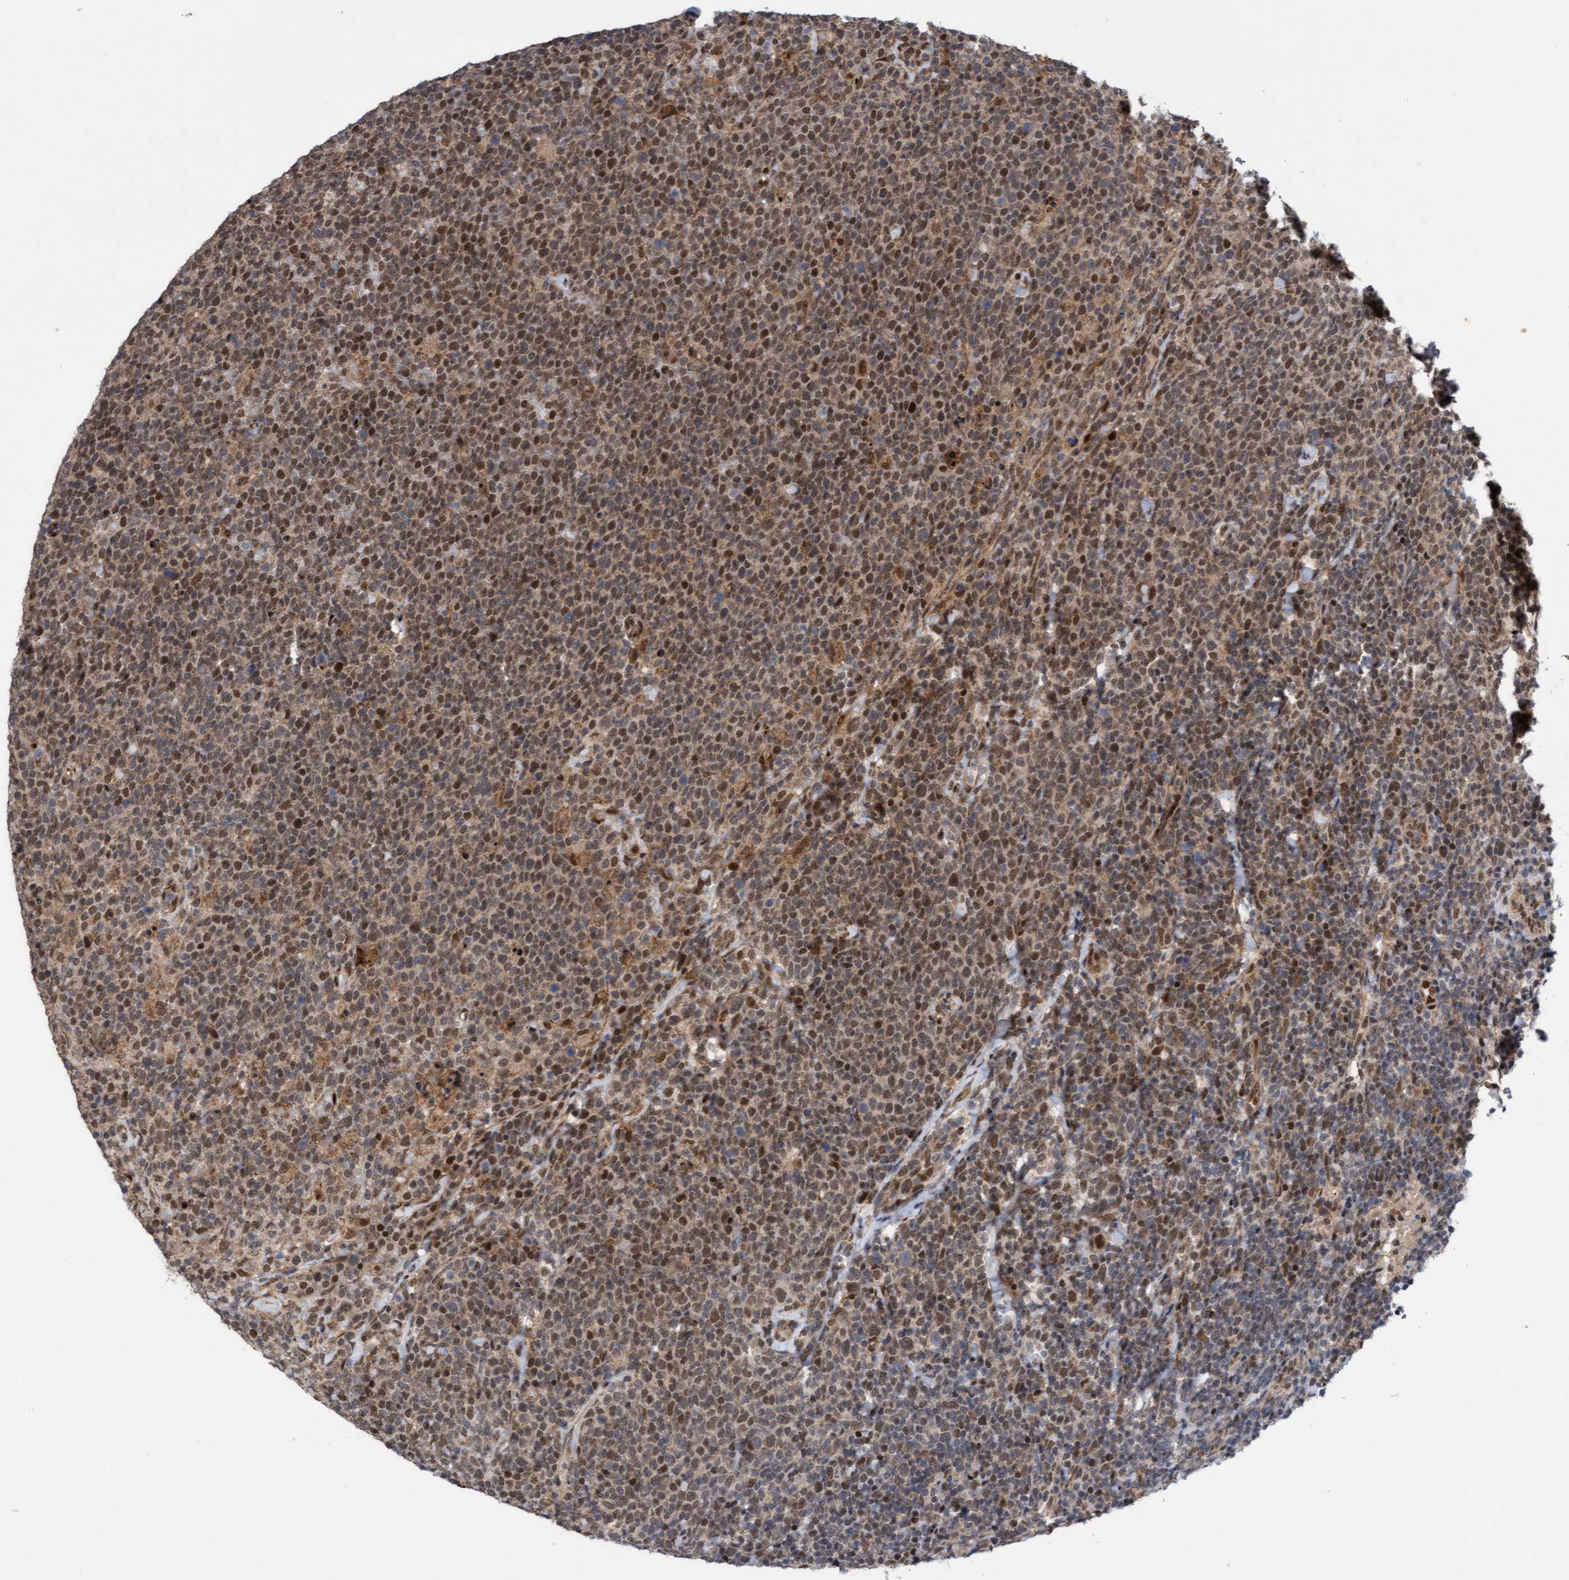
{"staining": {"intensity": "moderate", "quantity": ">75%", "location": "cytoplasmic/membranous,nuclear"}, "tissue": "lymphoma", "cell_type": "Tumor cells", "image_type": "cancer", "snomed": [{"axis": "morphology", "description": "Malignant lymphoma, non-Hodgkin's type, High grade"}, {"axis": "topography", "description": "Lymph node"}], "caption": "Immunohistochemistry (IHC) (DAB) staining of human high-grade malignant lymphoma, non-Hodgkin's type reveals moderate cytoplasmic/membranous and nuclear protein positivity in about >75% of tumor cells. Nuclei are stained in blue.", "gene": "TANC2", "patient": {"sex": "male", "age": 61}}